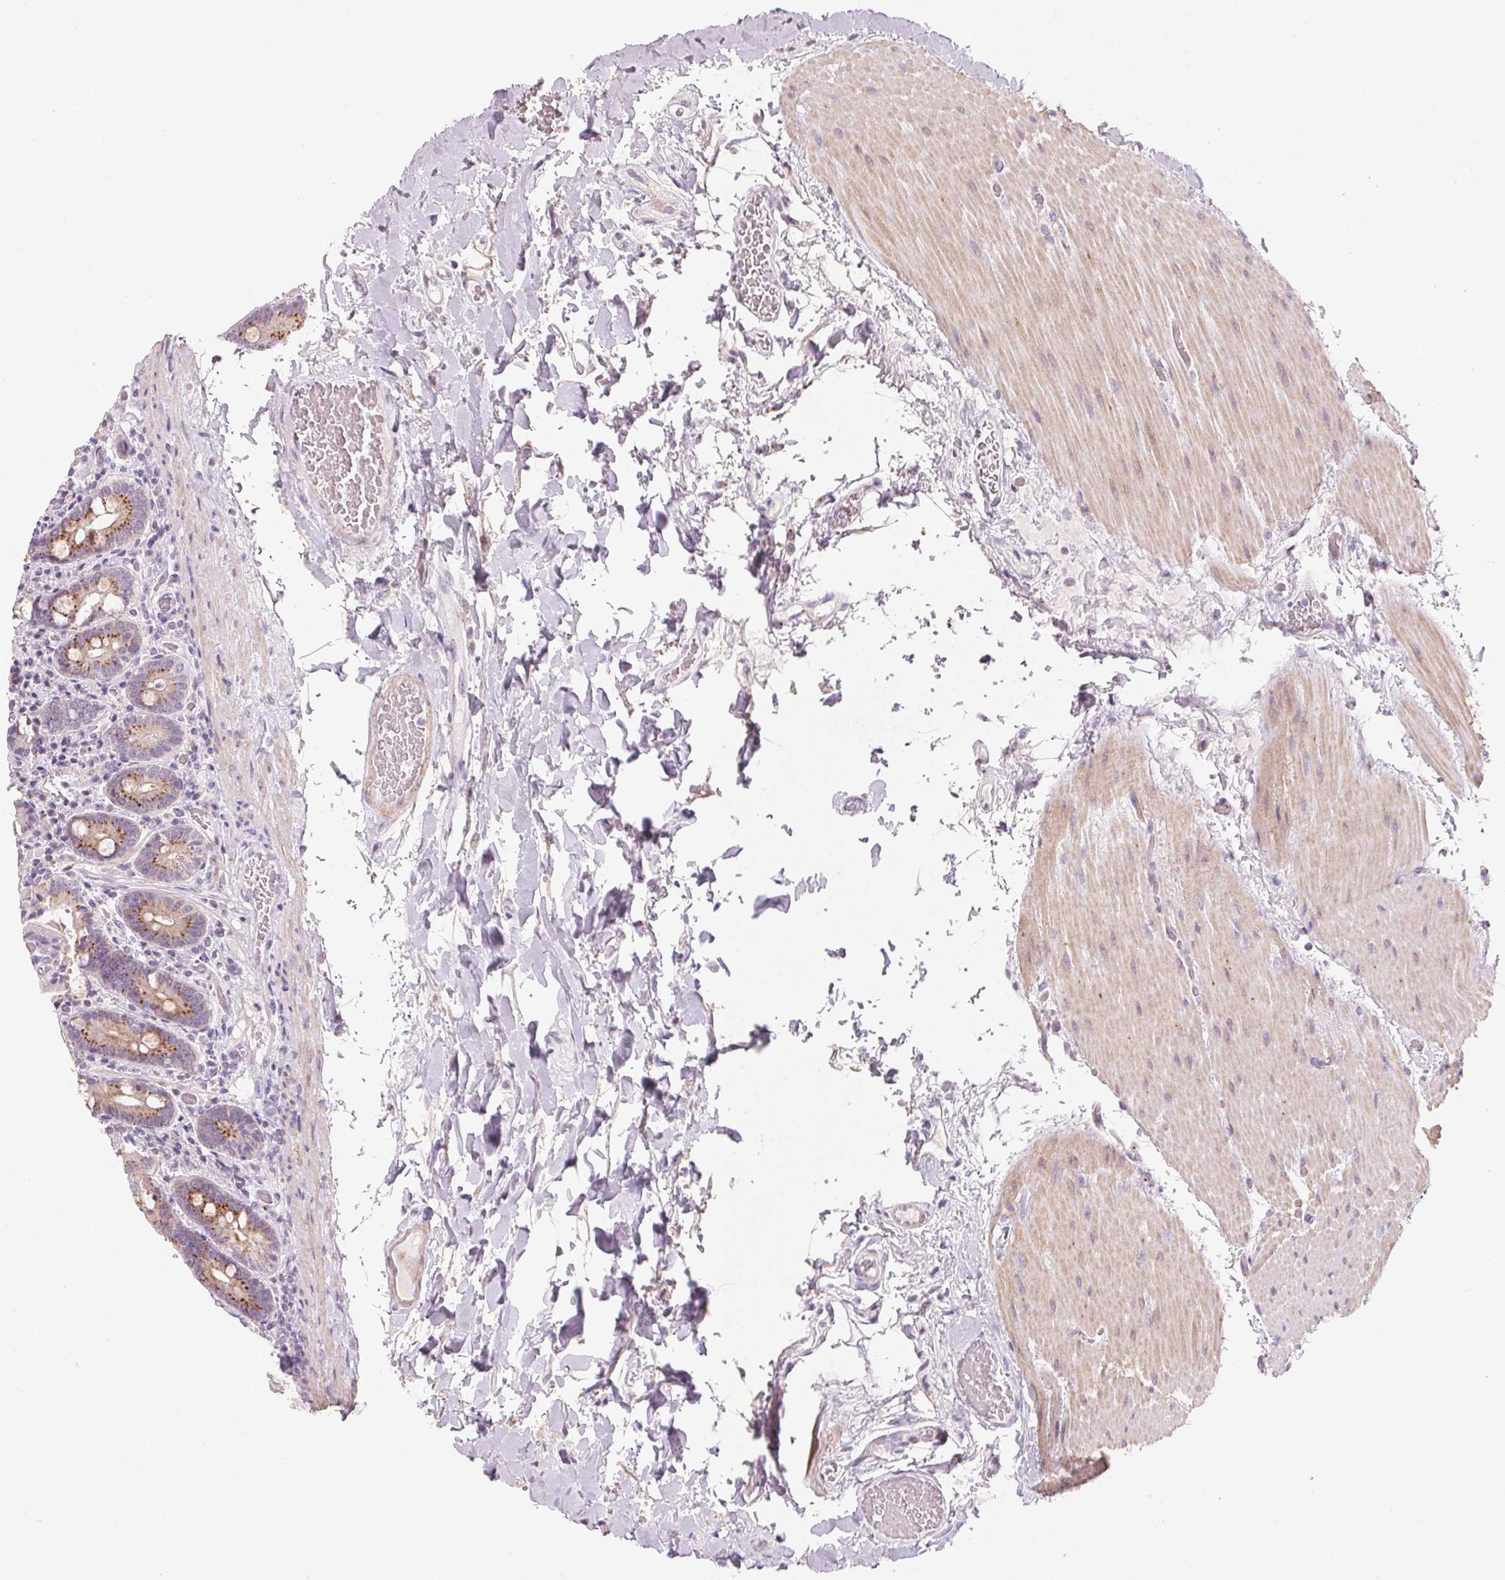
{"staining": {"intensity": "moderate", "quantity": ">75%", "location": "cytoplasmic/membranous"}, "tissue": "duodenum", "cell_type": "Glandular cells", "image_type": "normal", "snomed": [{"axis": "morphology", "description": "Normal tissue, NOS"}, {"axis": "topography", "description": "Duodenum"}], "caption": "Immunohistochemical staining of normal duodenum displays moderate cytoplasmic/membranous protein expression in approximately >75% of glandular cells. (DAB (3,3'-diaminobenzidine) IHC with brightfield microscopy, high magnification).", "gene": "DRAM2", "patient": {"sex": "female", "age": 62}}